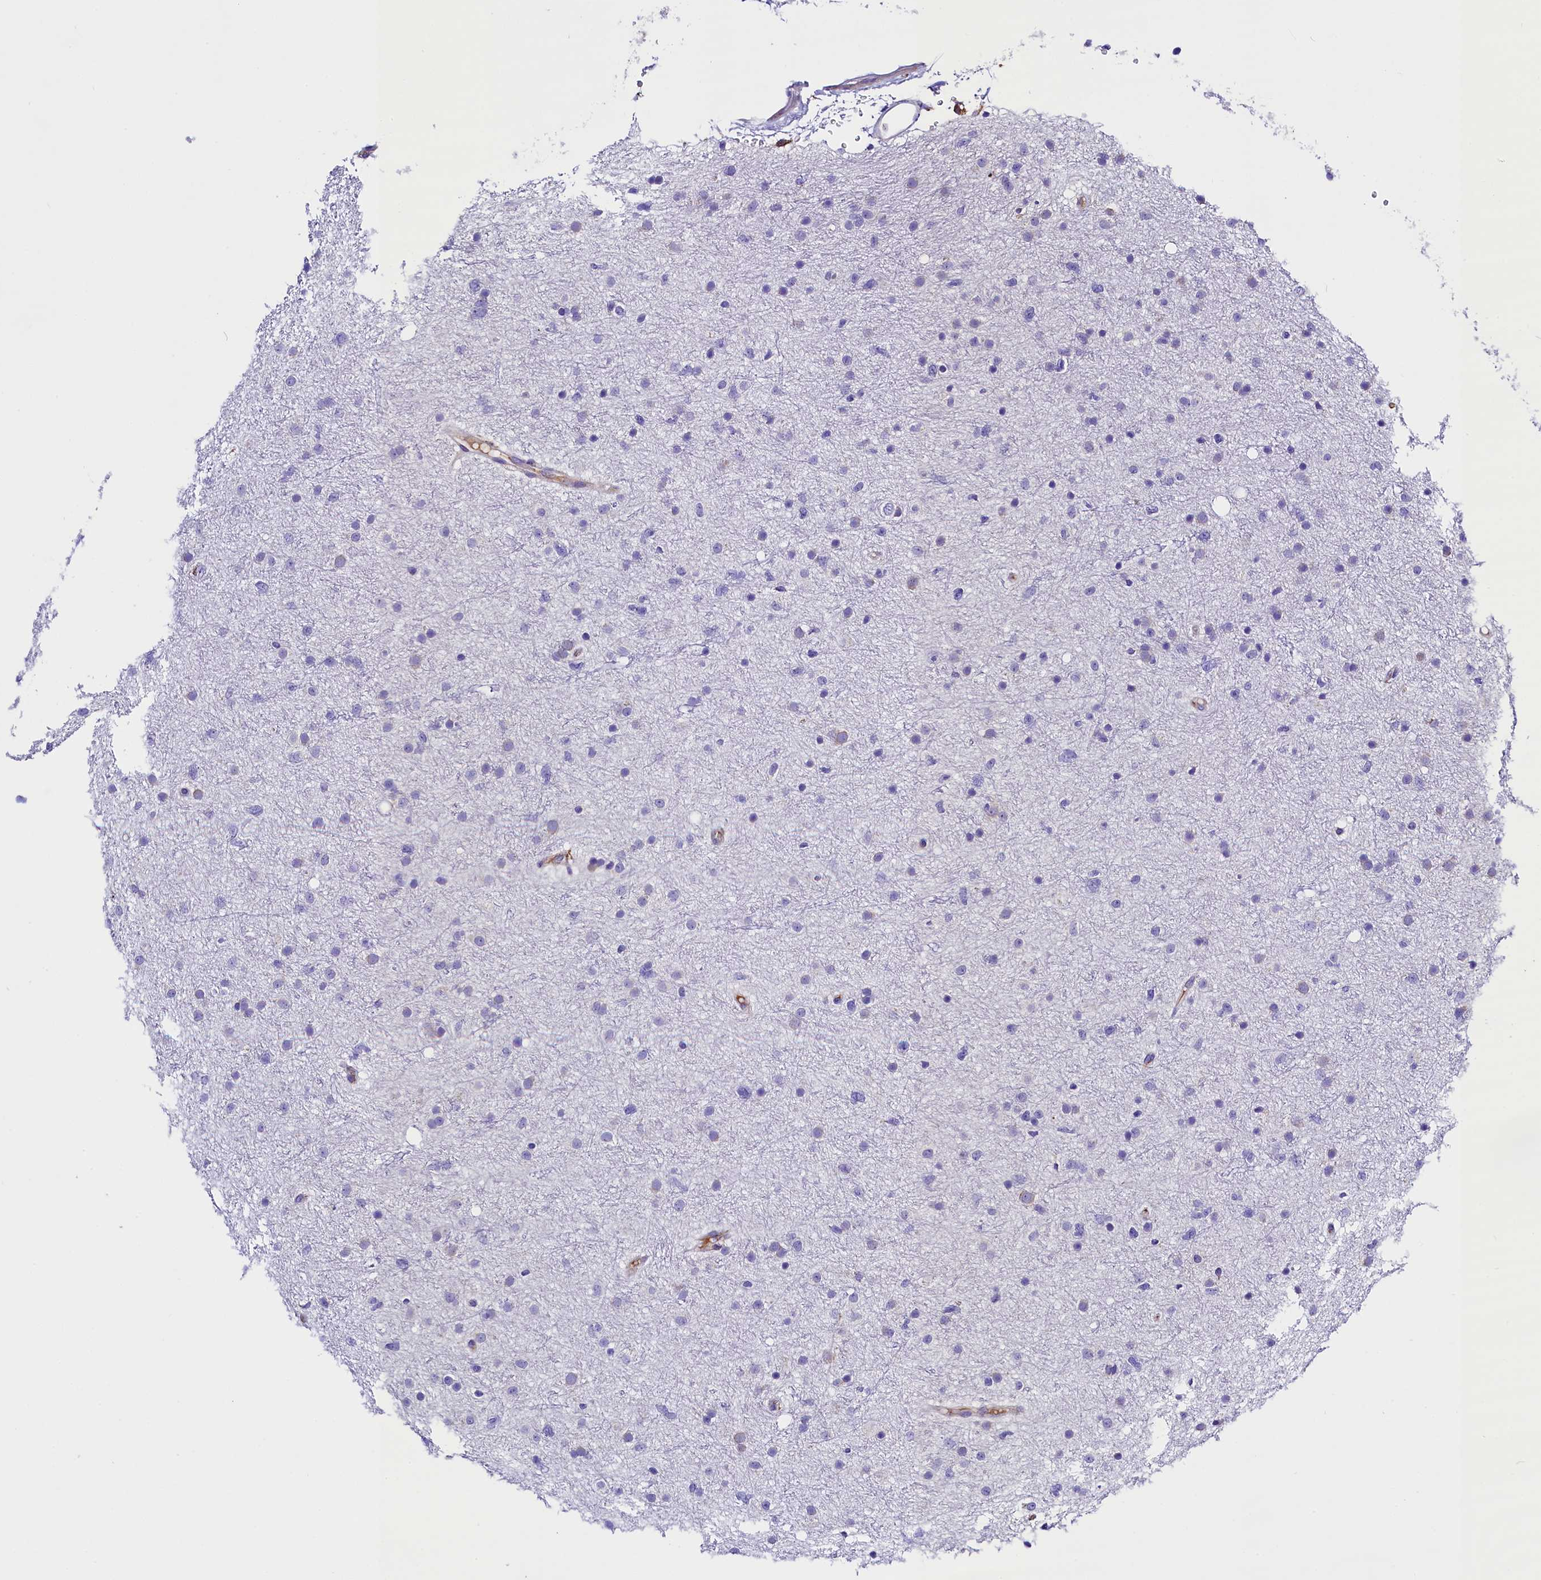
{"staining": {"intensity": "negative", "quantity": "none", "location": "none"}, "tissue": "glioma", "cell_type": "Tumor cells", "image_type": "cancer", "snomed": [{"axis": "morphology", "description": "Glioma, malignant, Low grade"}, {"axis": "topography", "description": "Cerebral cortex"}], "caption": "The micrograph exhibits no staining of tumor cells in glioma.", "gene": "CMTR2", "patient": {"sex": "female", "age": 39}}